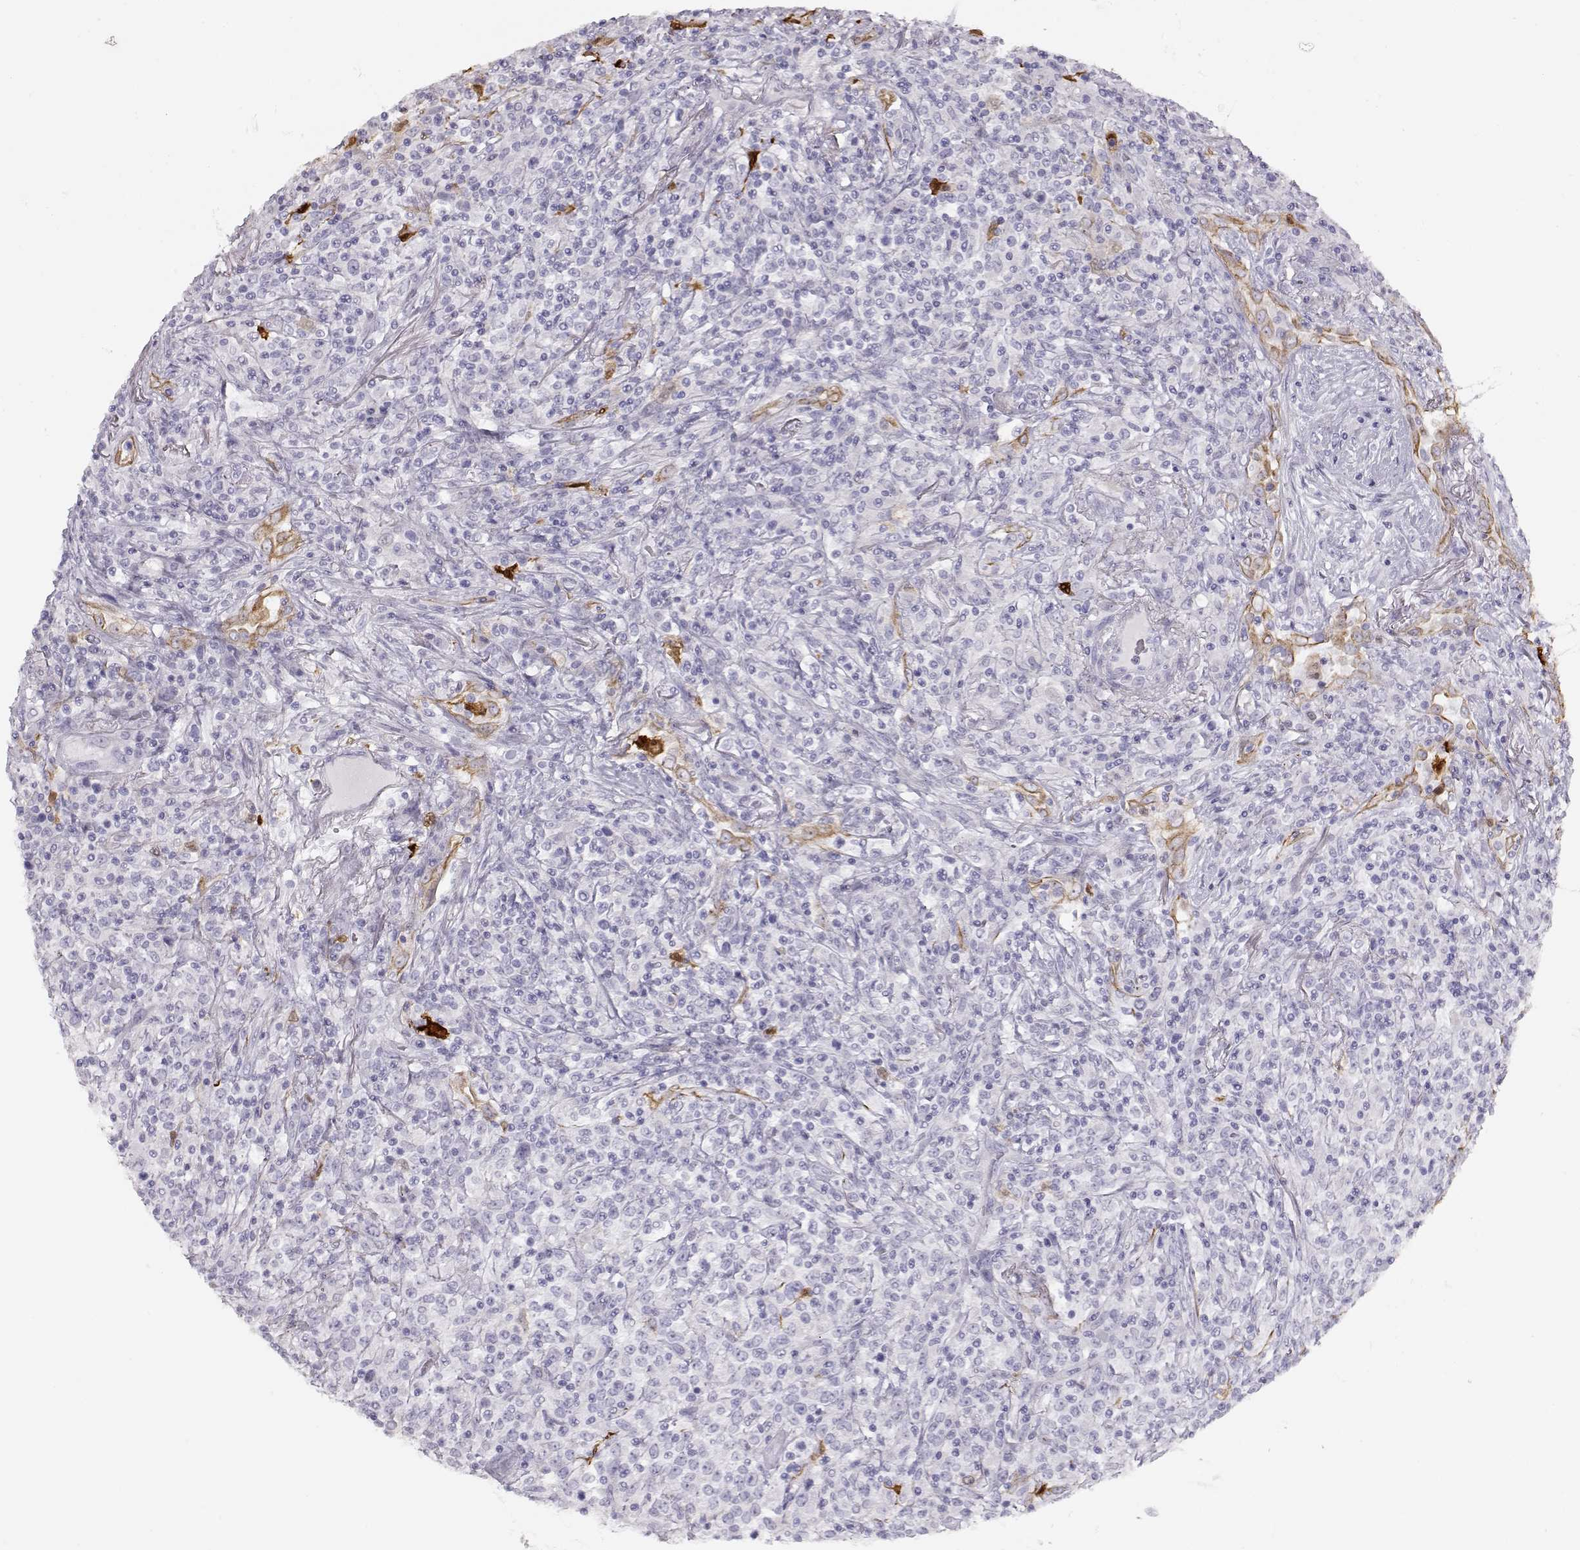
{"staining": {"intensity": "negative", "quantity": "none", "location": "none"}, "tissue": "lymphoma", "cell_type": "Tumor cells", "image_type": "cancer", "snomed": [{"axis": "morphology", "description": "Malignant lymphoma, non-Hodgkin's type, High grade"}, {"axis": "topography", "description": "Lung"}], "caption": "Tumor cells show no significant protein positivity in high-grade malignant lymphoma, non-Hodgkin's type.", "gene": "S100B", "patient": {"sex": "male", "age": 79}}